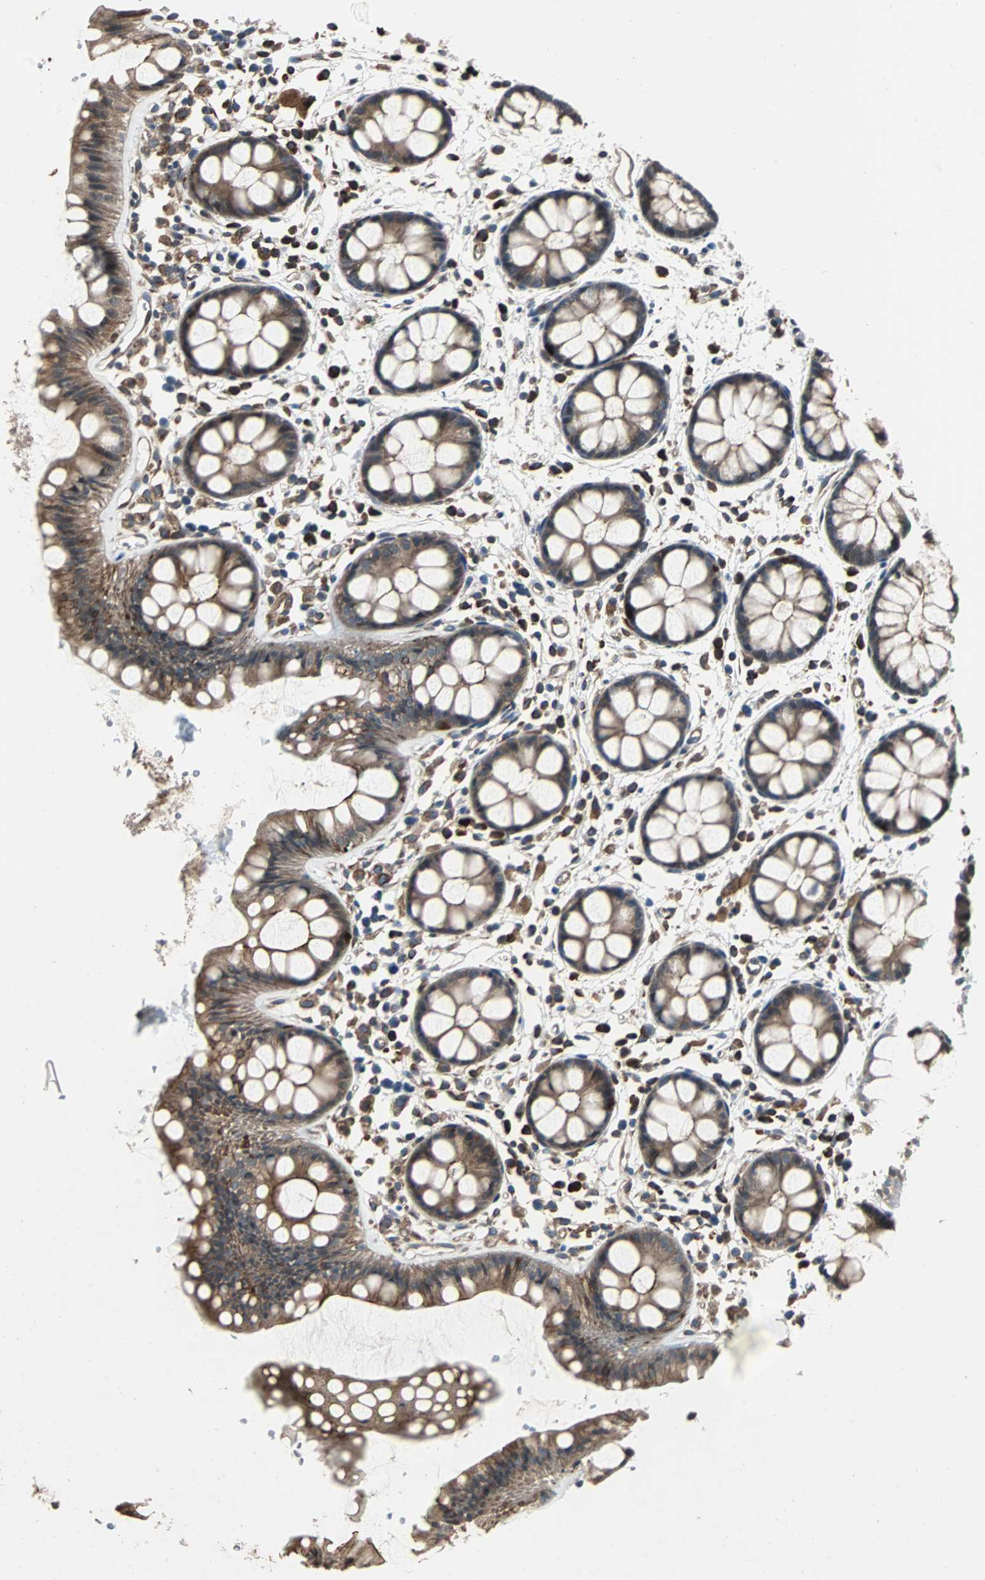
{"staining": {"intensity": "moderate", "quantity": ">75%", "location": "cytoplasmic/membranous"}, "tissue": "rectum", "cell_type": "Glandular cells", "image_type": "normal", "snomed": [{"axis": "morphology", "description": "Normal tissue, NOS"}, {"axis": "topography", "description": "Rectum"}], "caption": "The histopathology image demonstrates immunohistochemical staining of normal rectum. There is moderate cytoplasmic/membranous expression is seen in about >75% of glandular cells.", "gene": "CHP1", "patient": {"sex": "female", "age": 66}}